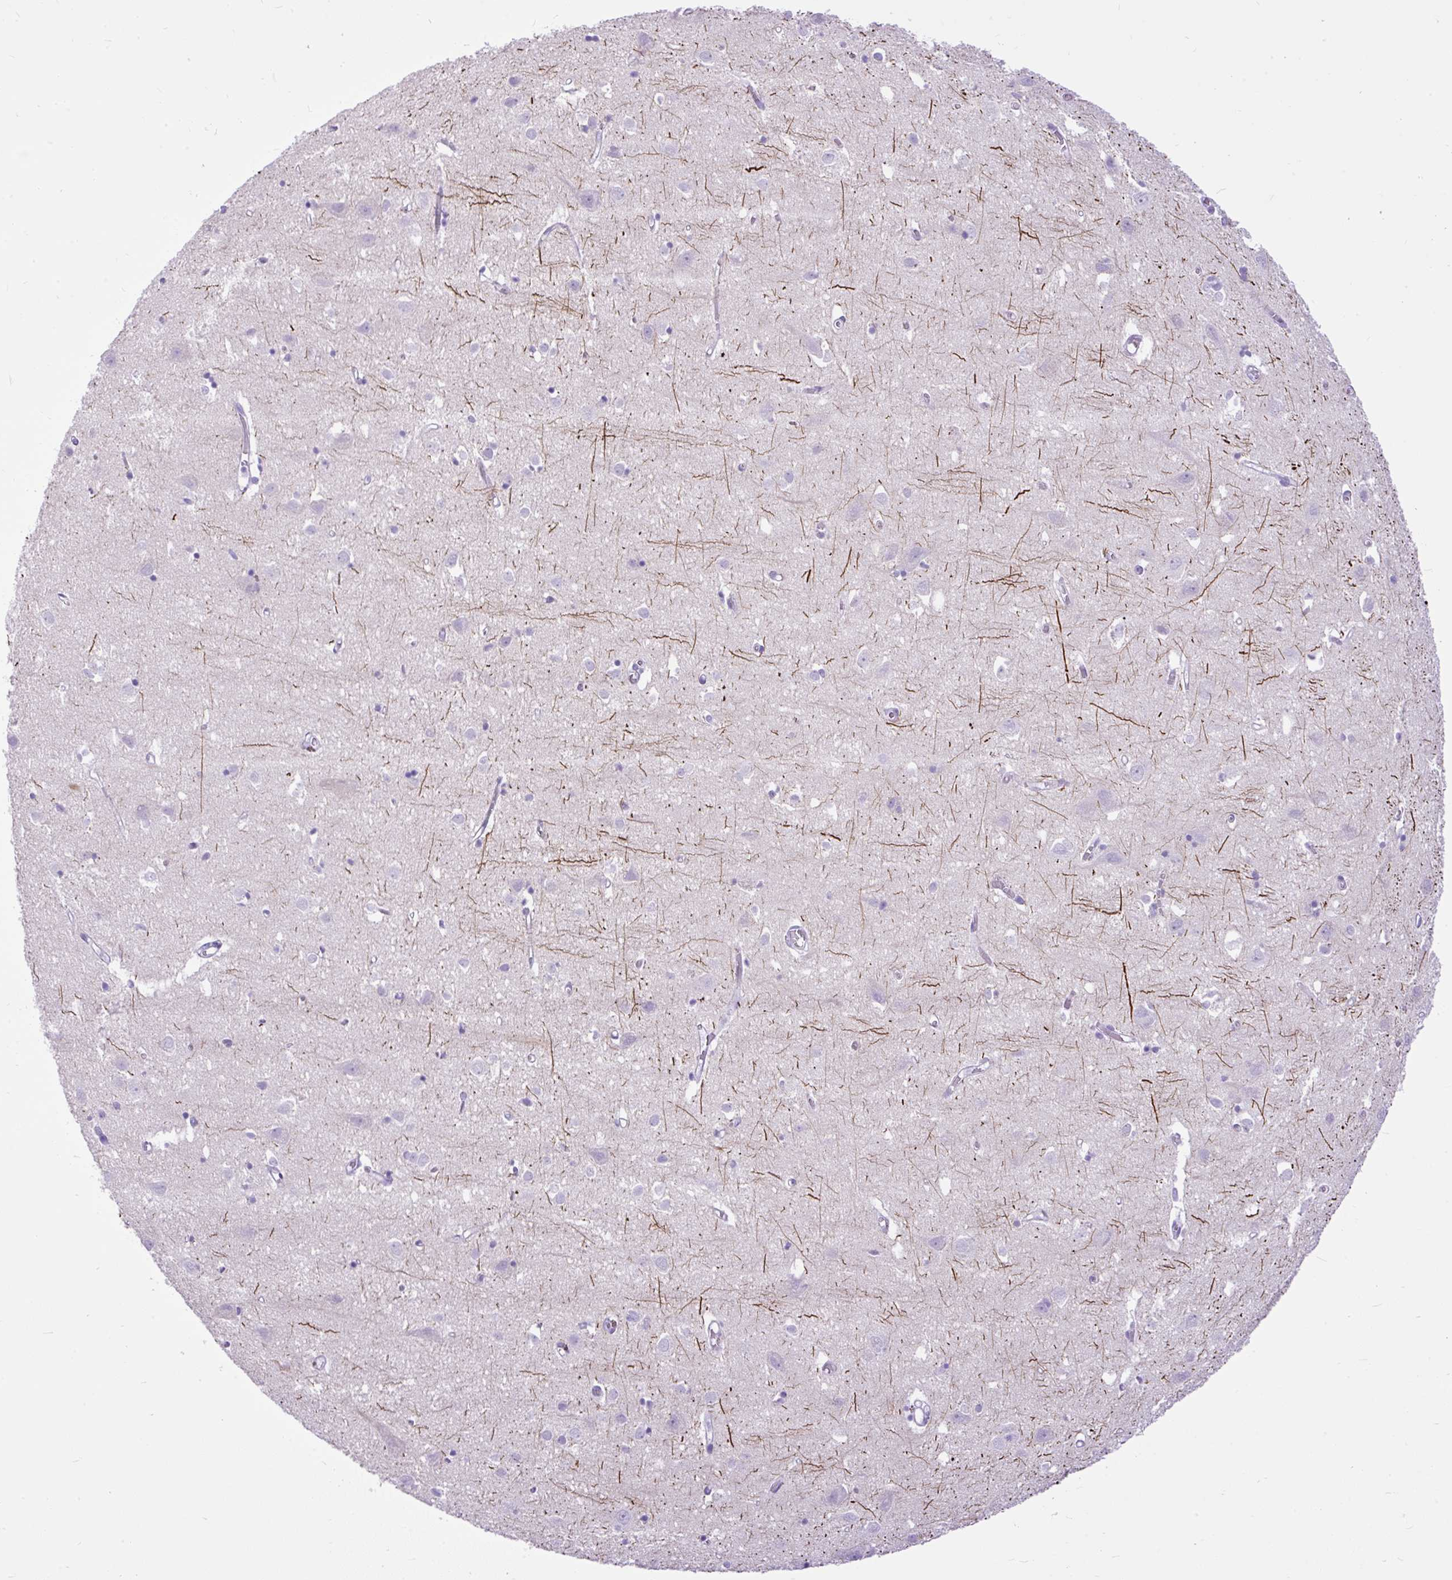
{"staining": {"intensity": "negative", "quantity": "none", "location": "none"}, "tissue": "cerebral cortex", "cell_type": "Endothelial cells", "image_type": "normal", "snomed": [{"axis": "morphology", "description": "Normal tissue, NOS"}, {"axis": "topography", "description": "Cerebral cortex"}], "caption": "DAB (3,3'-diaminobenzidine) immunohistochemical staining of unremarkable human cerebral cortex reveals no significant expression in endothelial cells.", "gene": "ZNF256", "patient": {"sex": "male", "age": 70}}